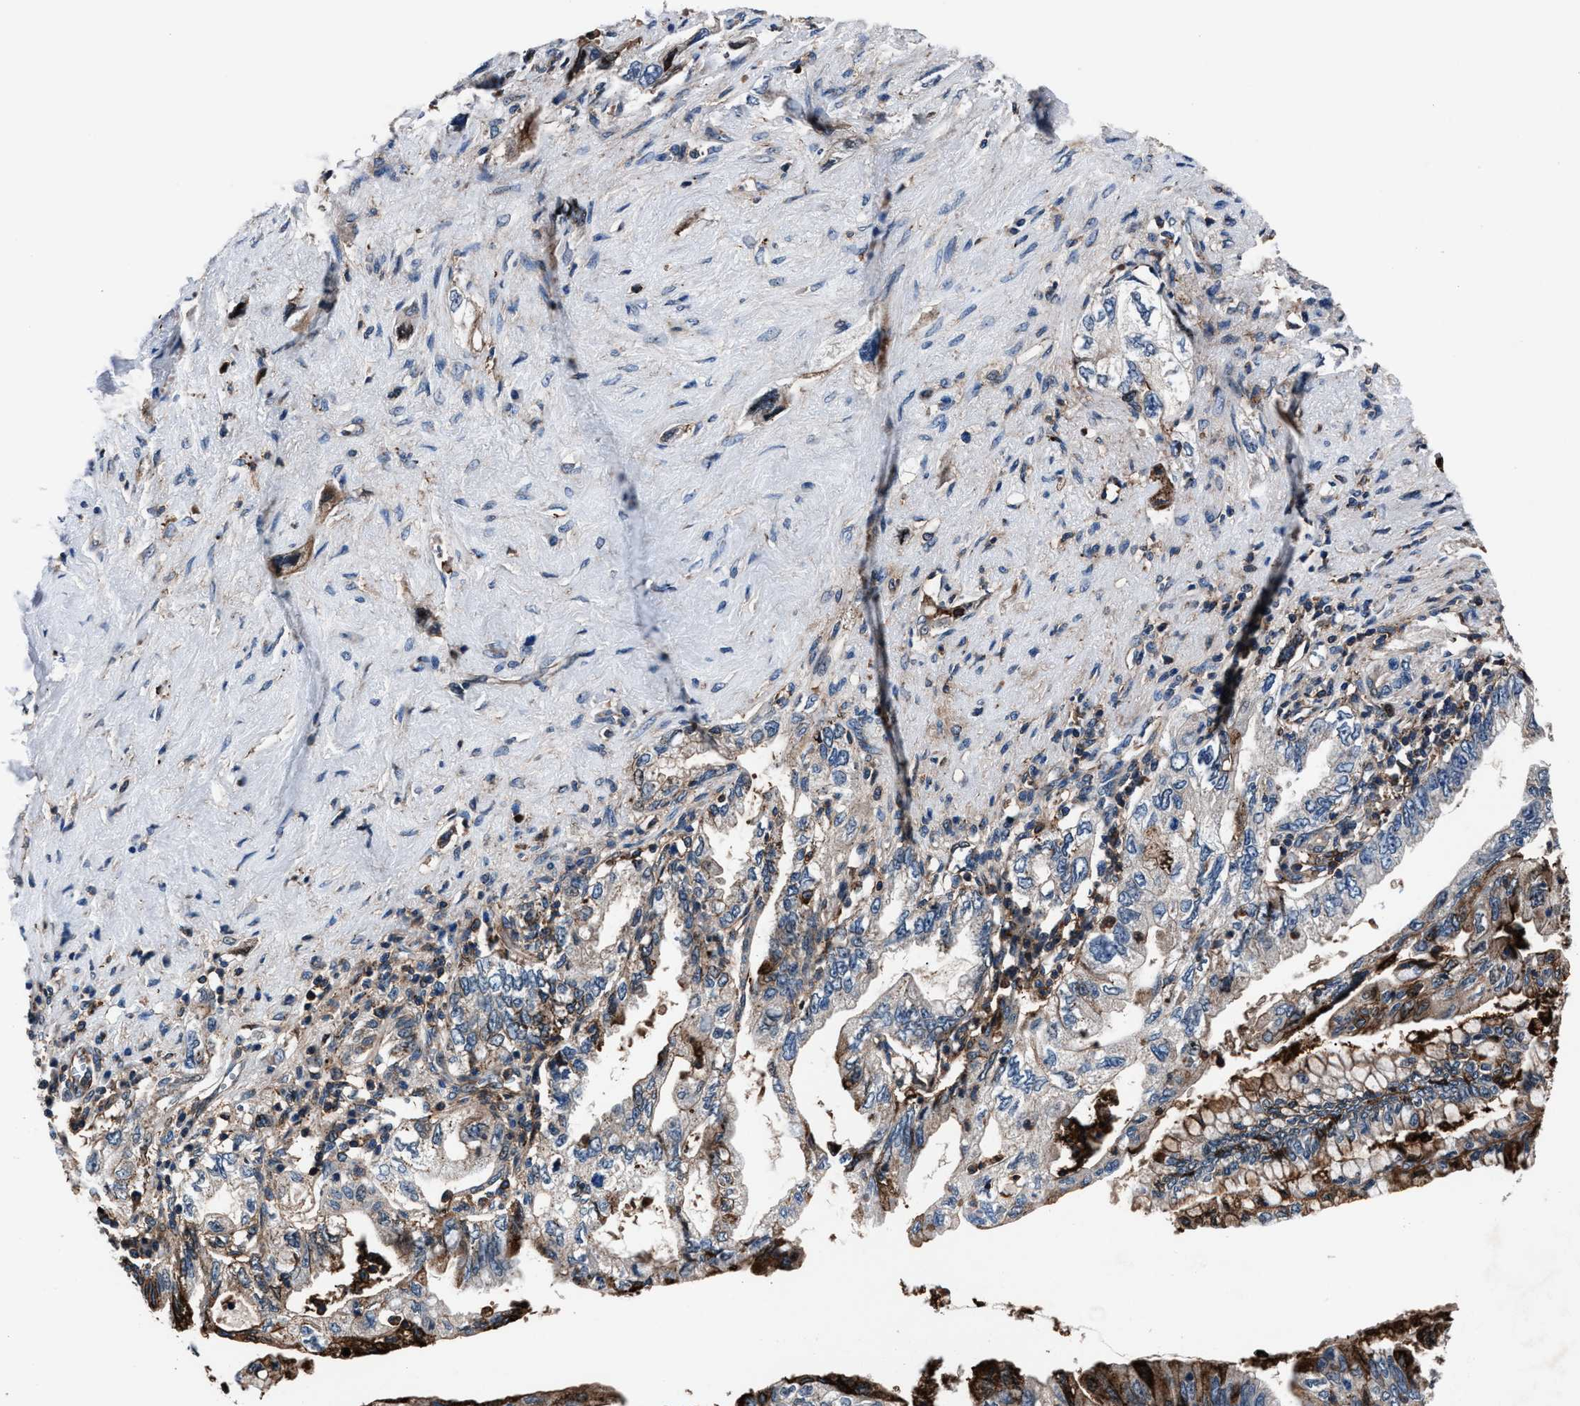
{"staining": {"intensity": "moderate", "quantity": ">75%", "location": "cytoplasmic/membranous"}, "tissue": "pancreatic cancer", "cell_type": "Tumor cells", "image_type": "cancer", "snomed": [{"axis": "morphology", "description": "Adenocarcinoma, NOS"}, {"axis": "topography", "description": "Pancreas"}], "caption": "This is an image of immunohistochemistry staining of pancreatic adenocarcinoma, which shows moderate expression in the cytoplasmic/membranous of tumor cells.", "gene": "MFSD11", "patient": {"sex": "female", "age": 73}}